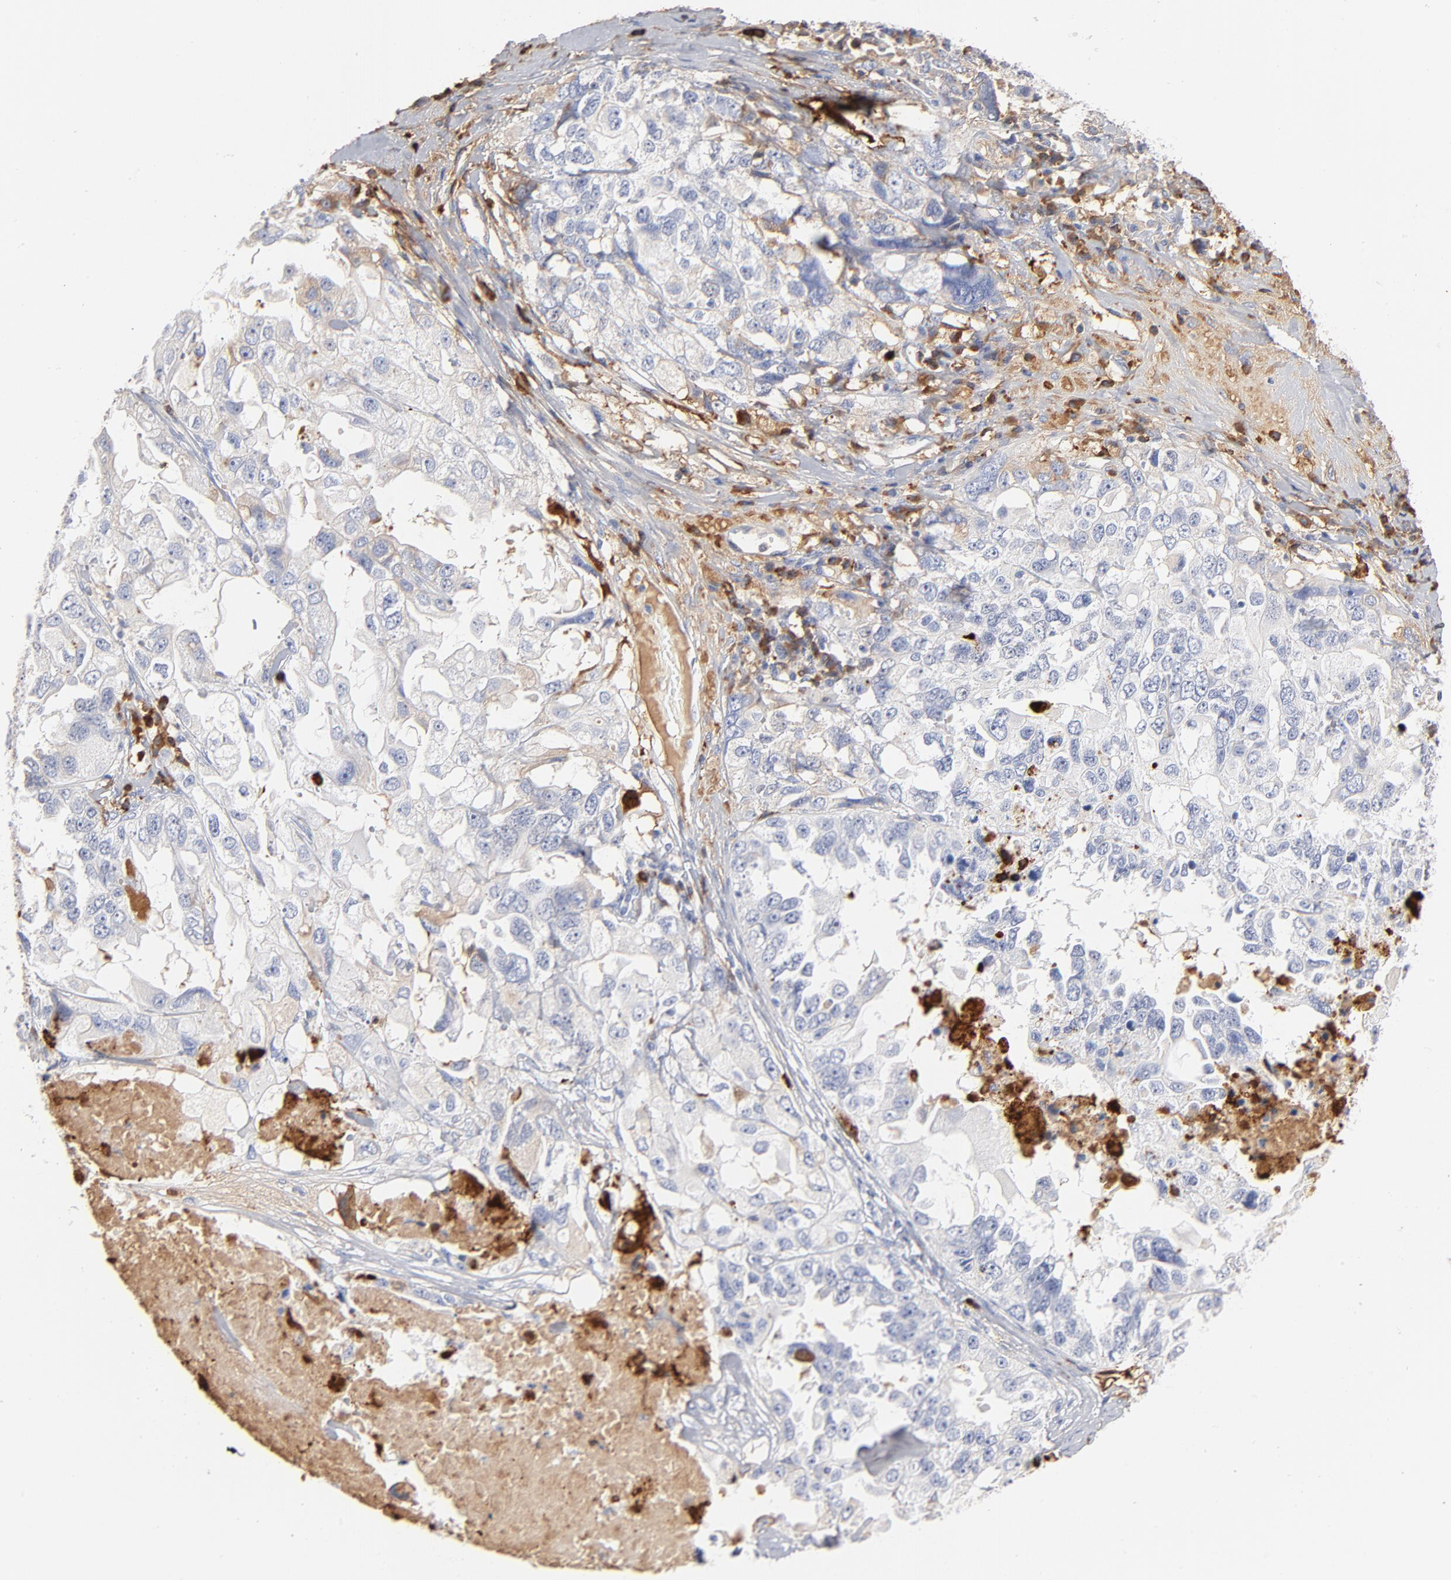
{"staining": {"intensity": "negative", "quantity": "none", "location": "none"}, "tissue": "ovarian cancer", "cell_type": "Tumor cells", "image_type": "cancer", "snomed": [{"axis": "morphology", "description": "Cystadenocarcinoma, serous, NOS"}, {"axis": "topography", "description": "Ovary"}], "caption": "Tumor cells are negative for brown protein staining in ovarian cancer.", "gene": "APOH", "patient": {"sex": "female", "age": 82}}